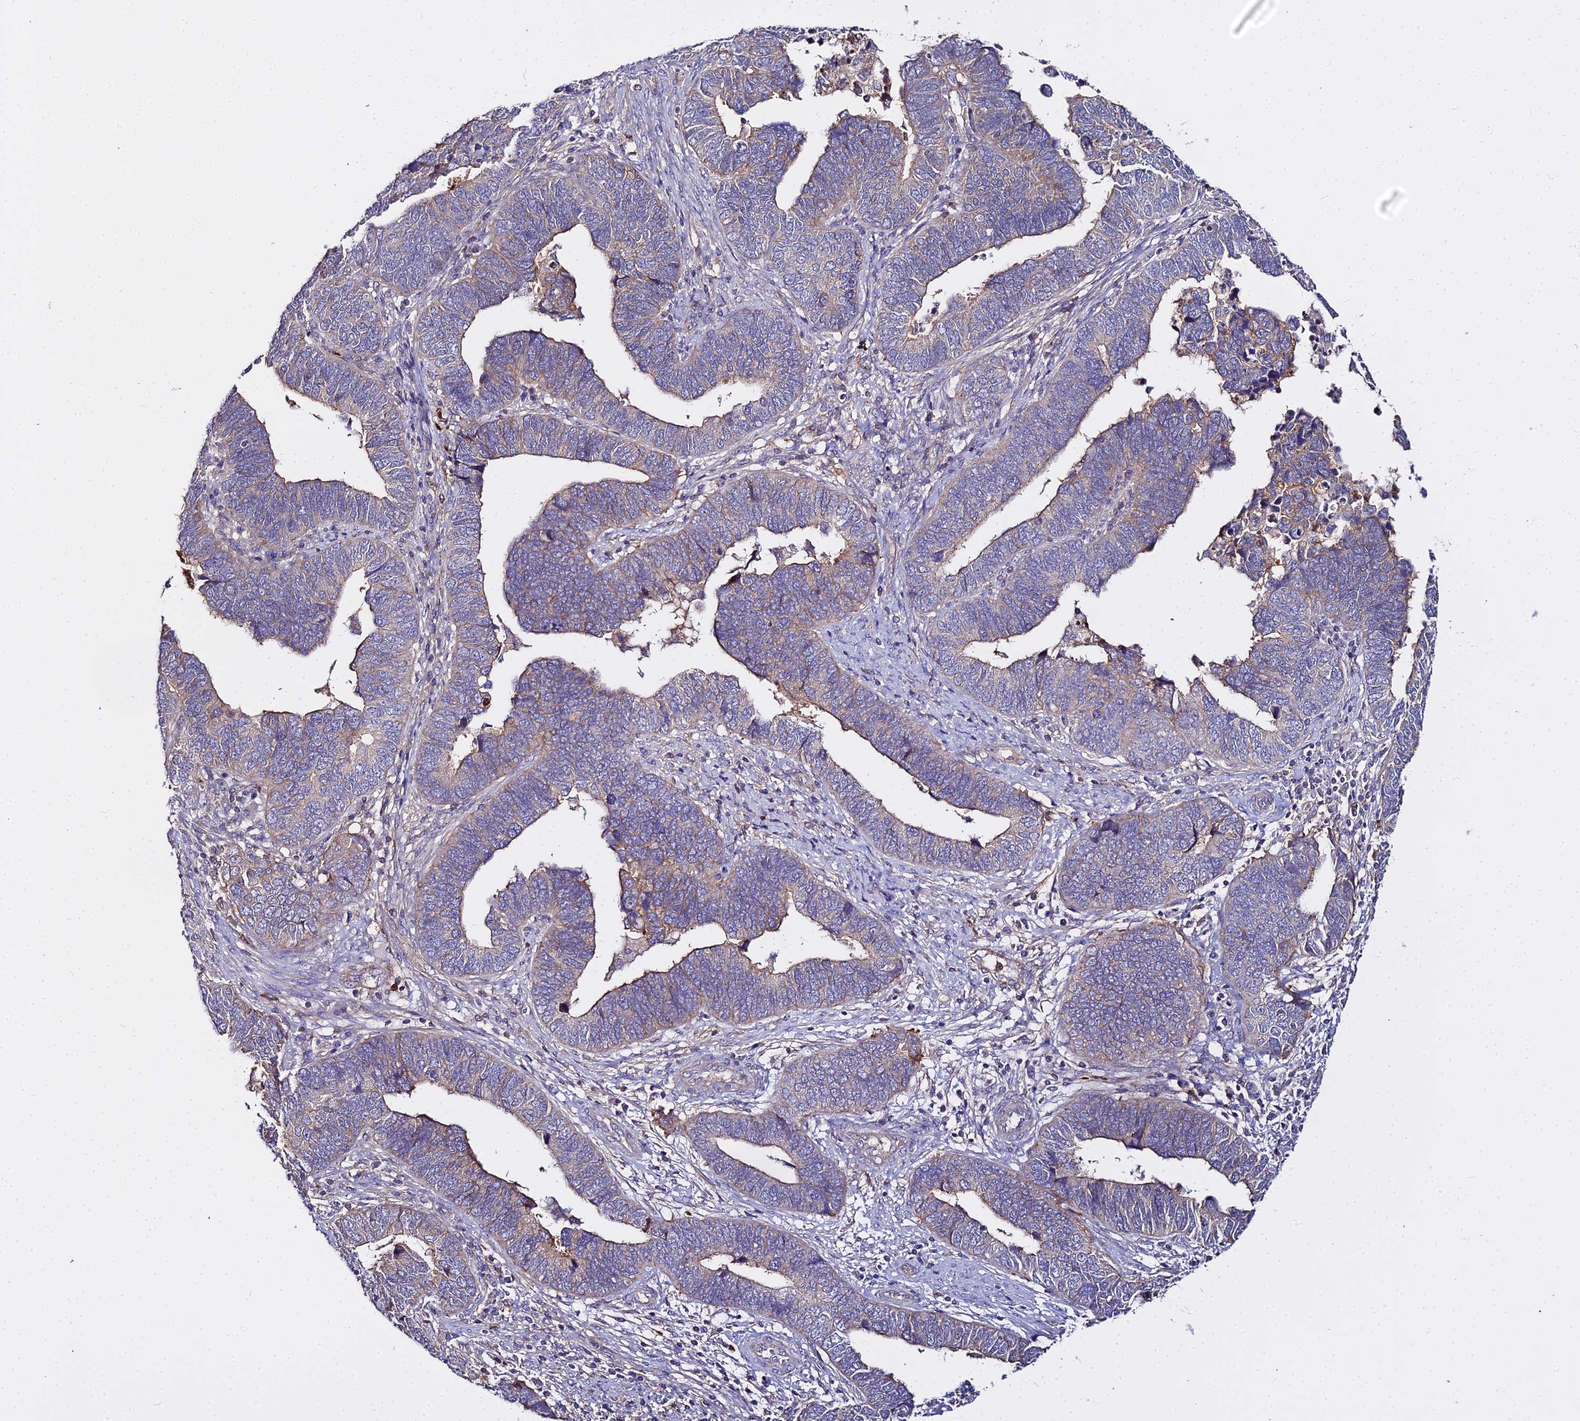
{"staining": {"intensity": "moderate", "quantity": "<25%", "location": "cytoplasmic/membranous"}, "tissue": "endometrial cancer", "cell_type": "Tumor cells", "image_type": "cancer", "snomed": [{"axis": "morphology", "description": "Adenocarcinoma, NOS"}, {"axis": "topography", "description": "Endometrium"}], "caption": "The histopathology image reveals a brown stain indicating the presence of a protein in the cytoplasmic/membranous of tumor cells in endometrial cancer (adenocarcinoma). Using DAB (3,3'-diaminobenzidine) (brown) and hematoxylin (blue) stains, captured at high magnification using brightfield microscopy.", "gene": "GLYAT", "patient": {"sex": "female", "age": 79}}